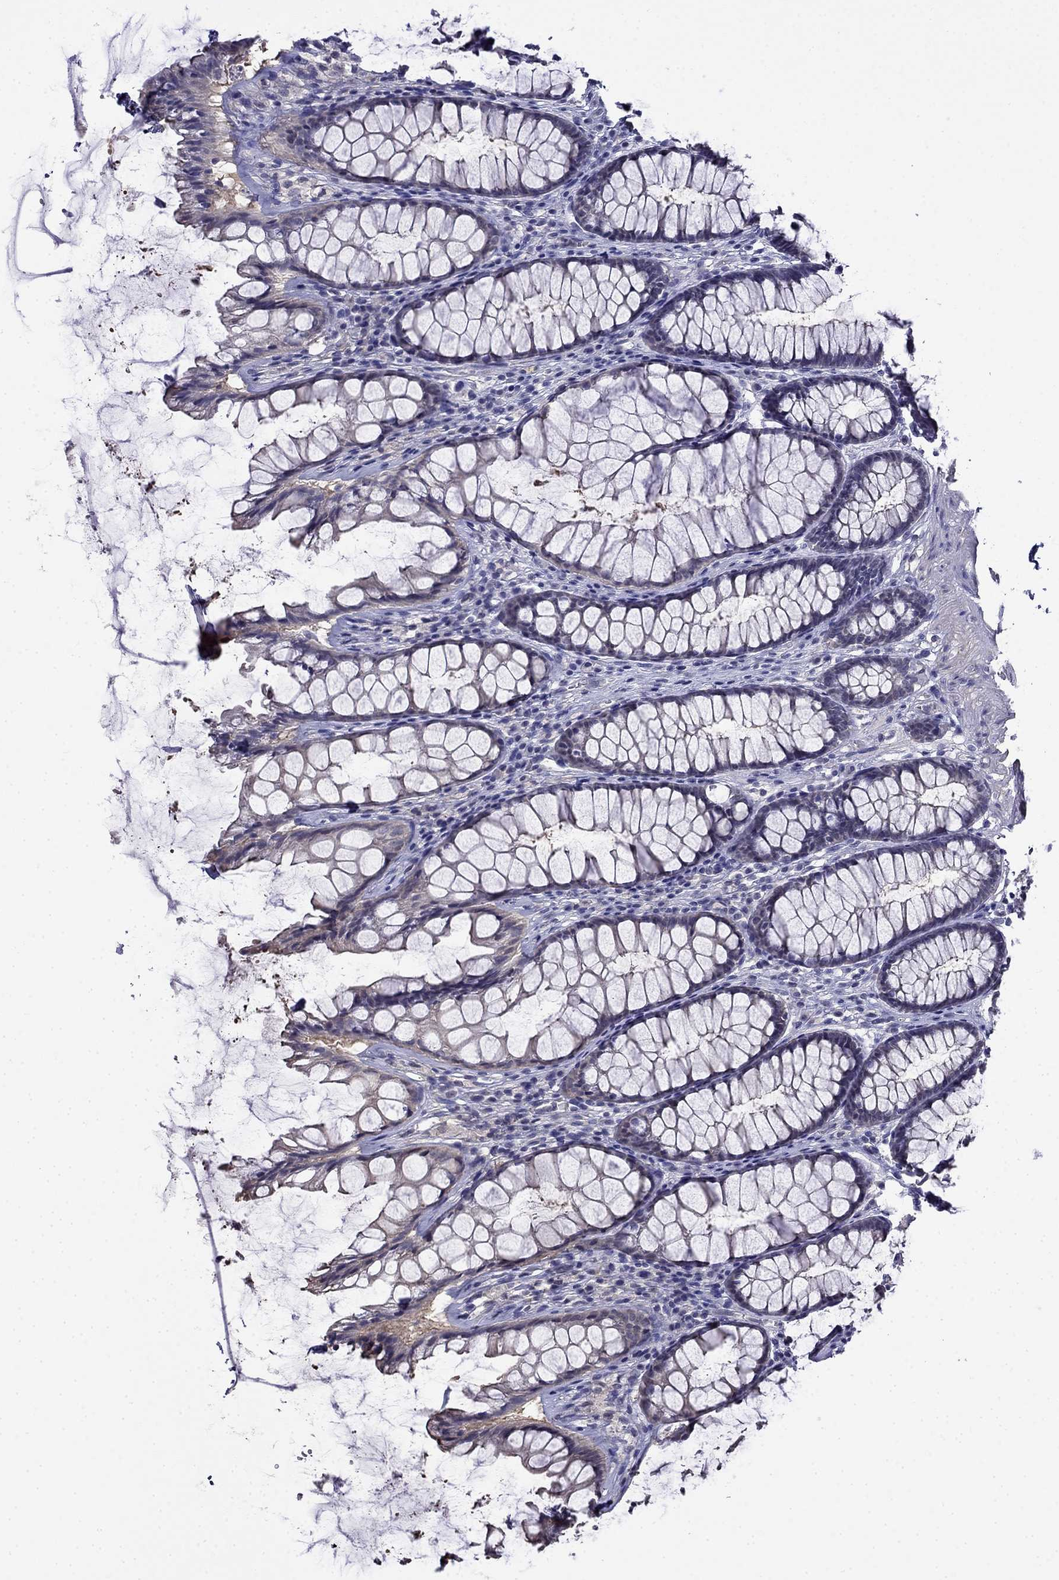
{"staining": {"intensity": "negative", "quantity": "none", "location": "none"}, "tissue": "rectum", "cell_type": "Glandular cells", "image_type": "normal", "snomed": [{"axis": "morphology", "description": "Normal tissue, NOS"}, {"axis": "topography", "description": "Rectum"}], "caption": "A histopathology image of human rectum is negative for staining in glandular cells. Nuclei are stained in blue.", "gene": "GUCA1B", "patient": {"sex": "male", "age": 72}}